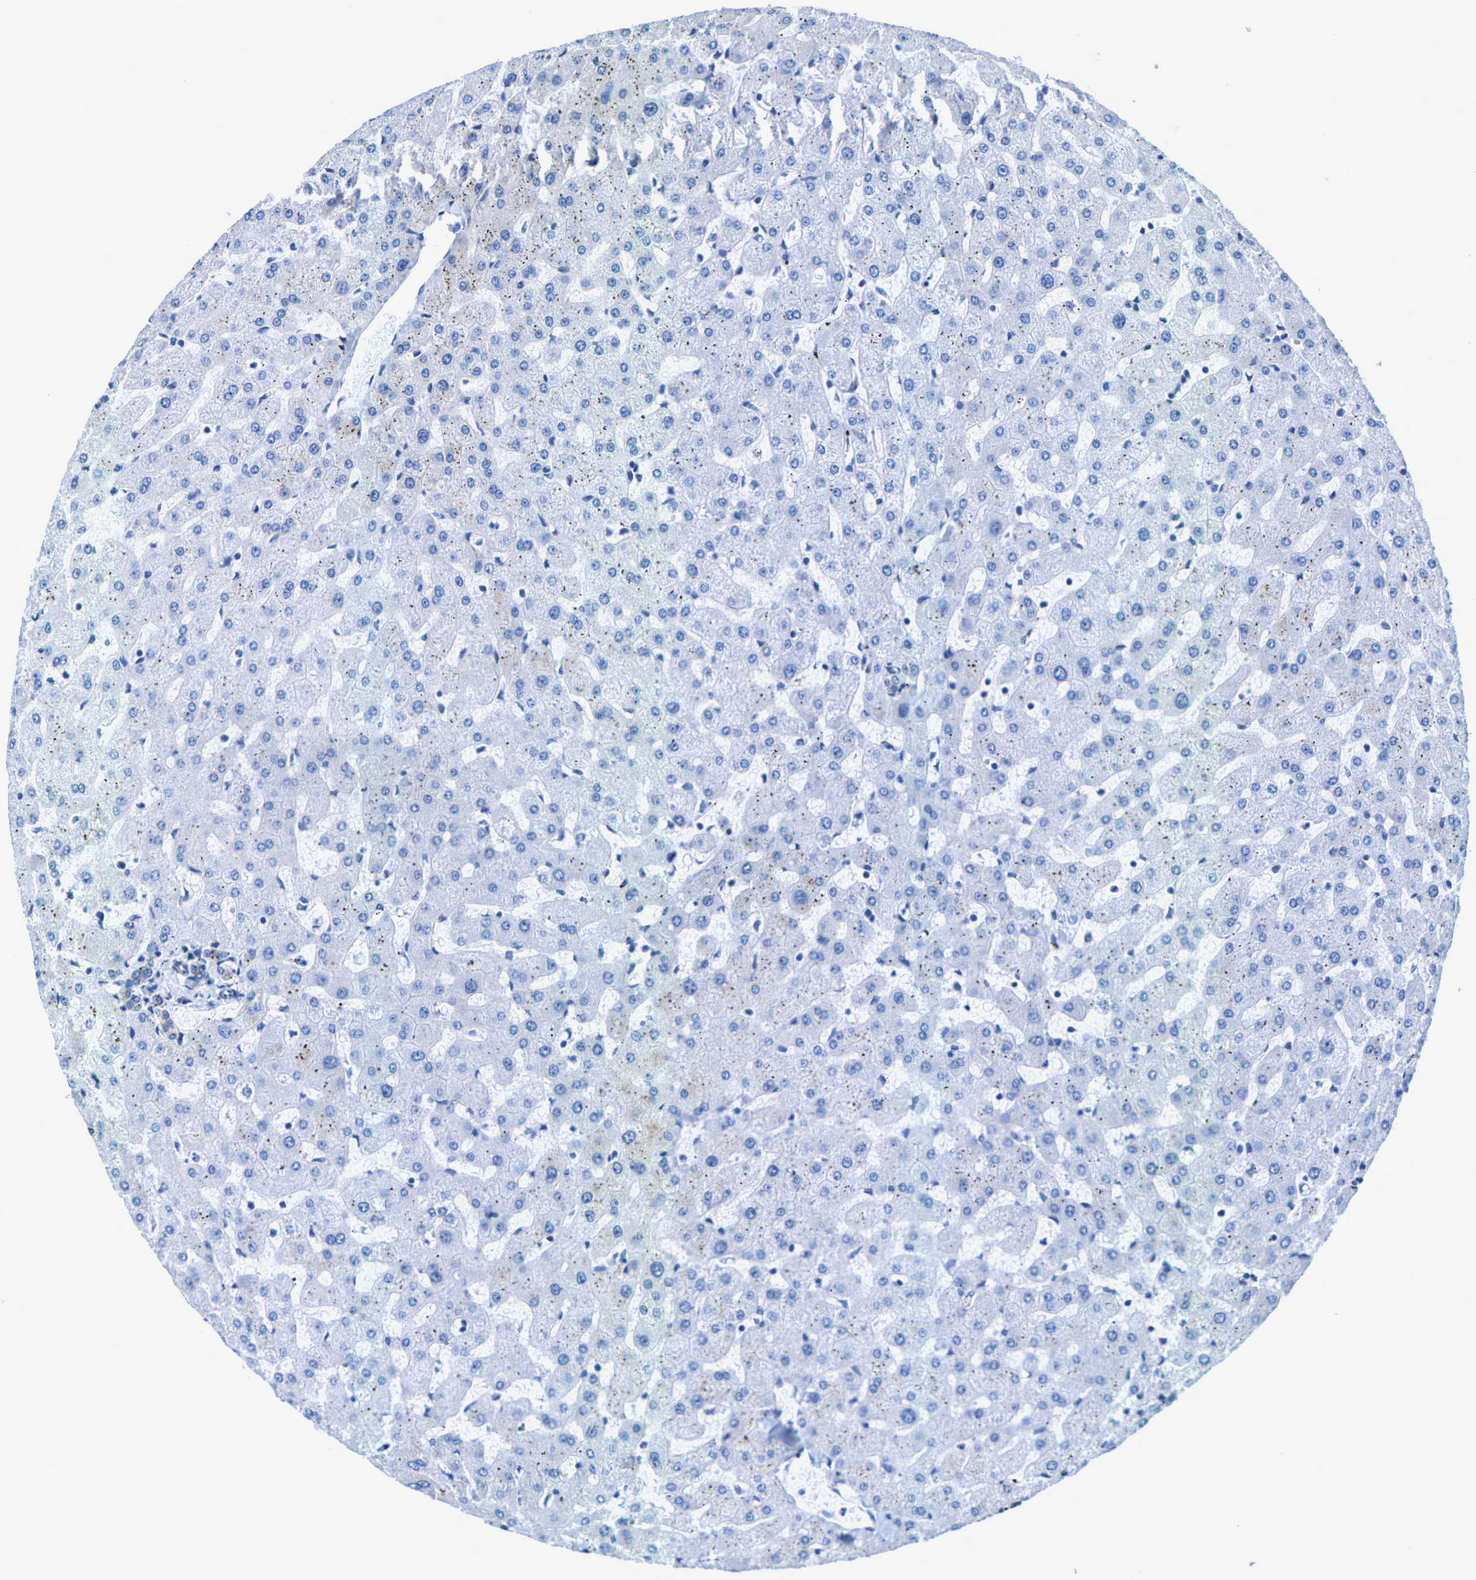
{"staining": {"intensity": "negative", "quantity": "none", "location": "none"}, "tissue": "liver", "cell_type": "Cholangiocytes", "image_type": "normal", "snomed": [{"axis": "morphology", "description": "Normal tissue, NOS"}, {"axis": "topography", "description": "Liver"}], "caption": "The photomicrograph exhibits no staining of cholangiocytes in benign liver.", "gene": "DSCAM", "patient": {"sex": "female", "age": 63}}